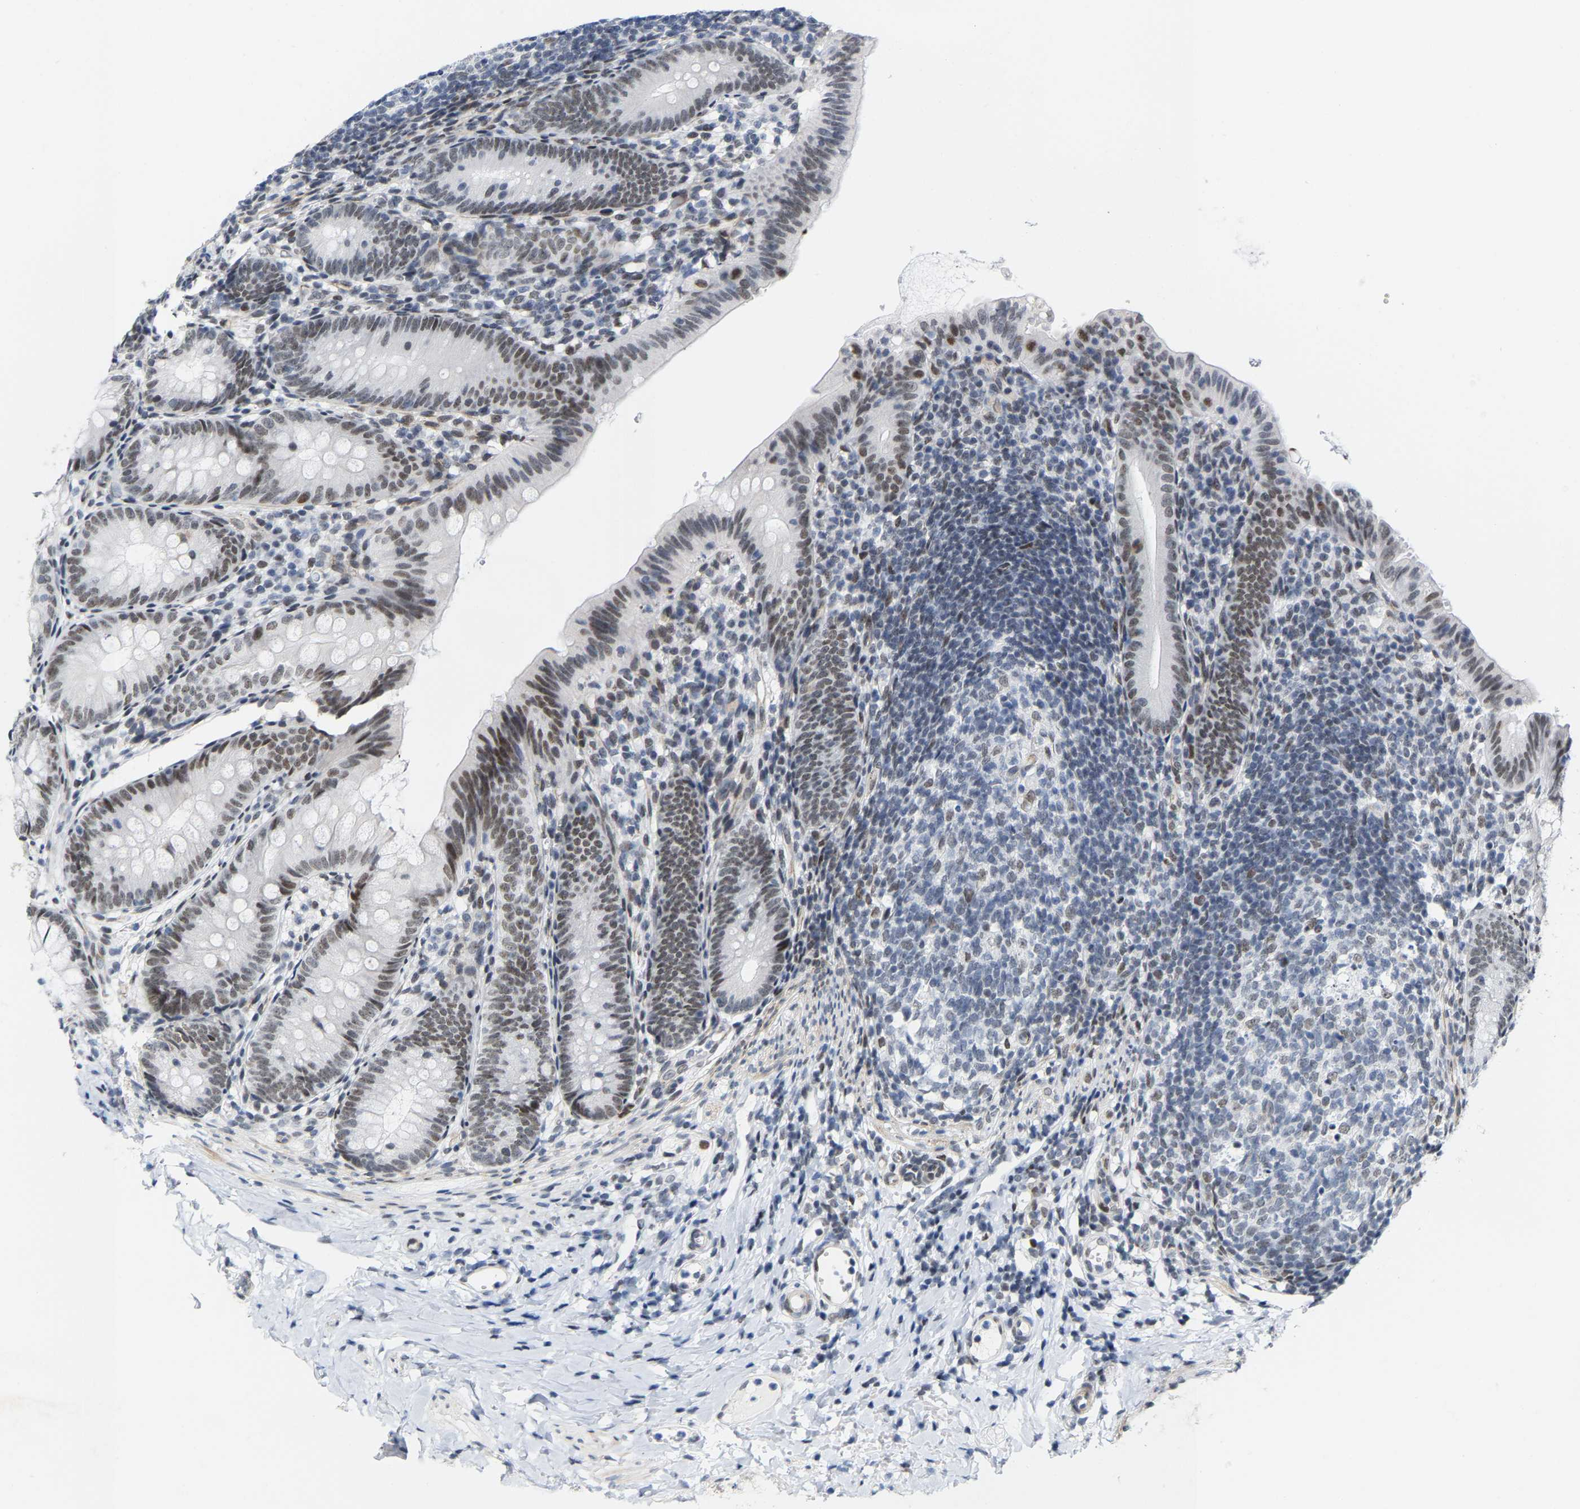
{"staining": {"intensity": "moderate", "quantity": ">75%", "location": "nuclear"}, "tissue": "appendix", "cell_type": "Glandular cells", "image_type": "normal", "snomed": [{"axis": "morphology", "description": "Normal tissue, NOS"}, {"axis": "topography", "description": "Appendix"}], "caption": "Appendix stained for a protein (brown) reveals moderate nuclear positive expression in about >75% of glandular cells.", "gene": "FAM180A", "patient": {"sex": "male", "age": 1}}